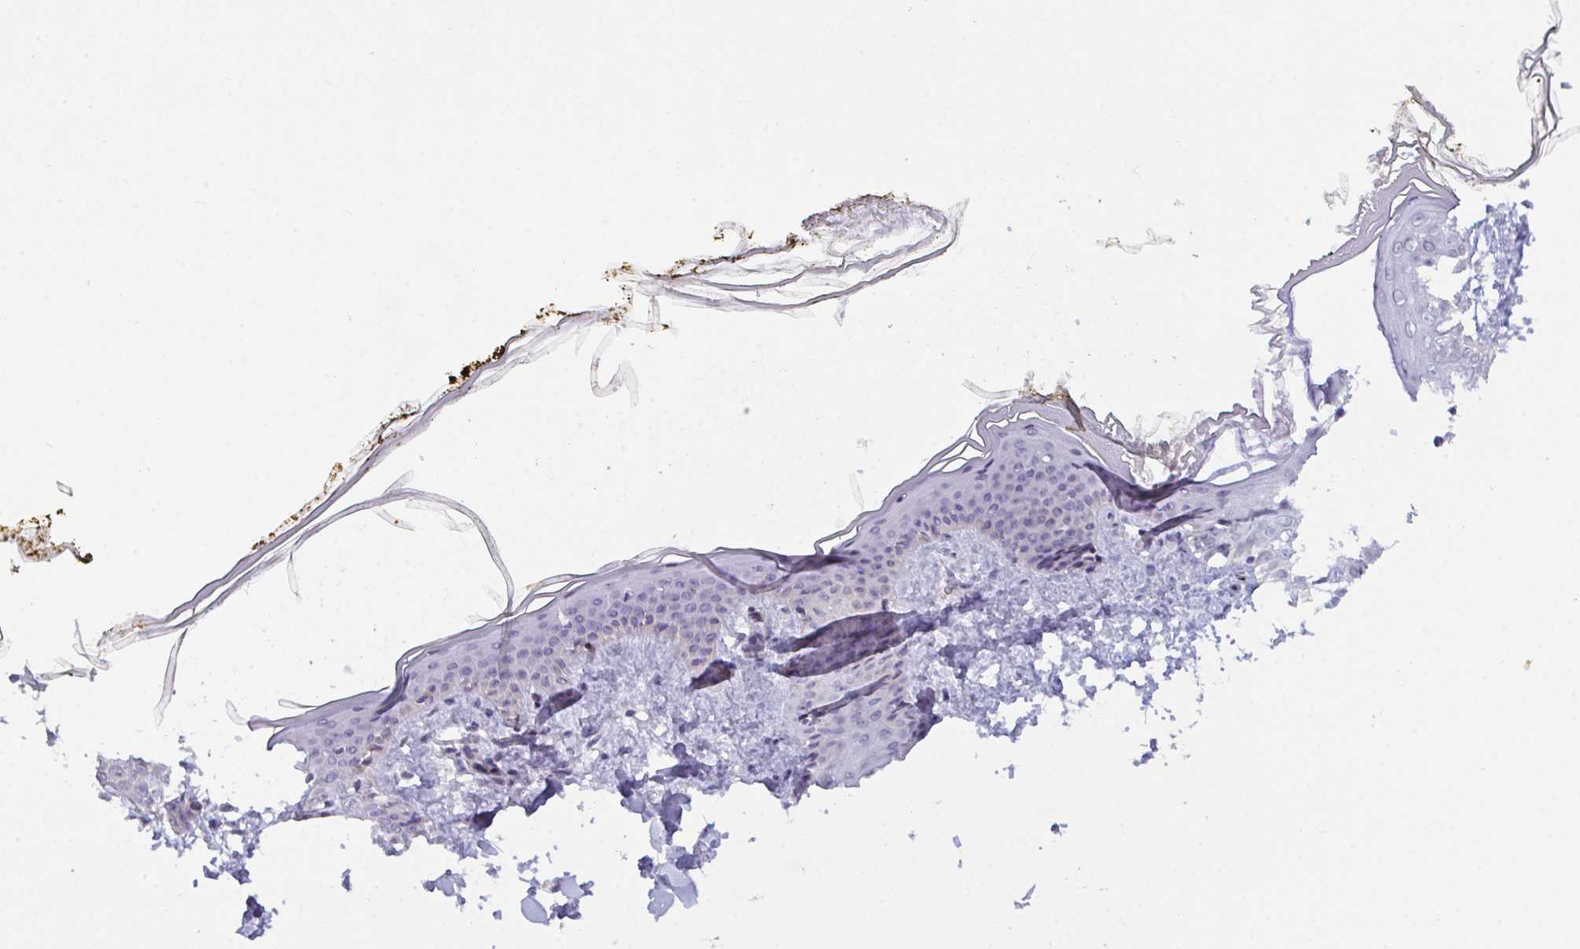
{"staining": {"intensity": "weak", "quantity": "<25%", "location": "nuclear"}, "tissue": "skin", "cell_type": "Fibroblasts", "image_type": "normal", "snomed": [{"axis": "morphology", "description": "Normal tissue, NOS"}, {"axis": "topography", "description": "Skin"}], "caption": "DAB (3,3'-diaminobenzidine) immunohistochemical staining of normal human skin demonstrates no significant staining in fibroblasts.", "gene": "USP35", "patient": {"sex": "female", "age": 34}}